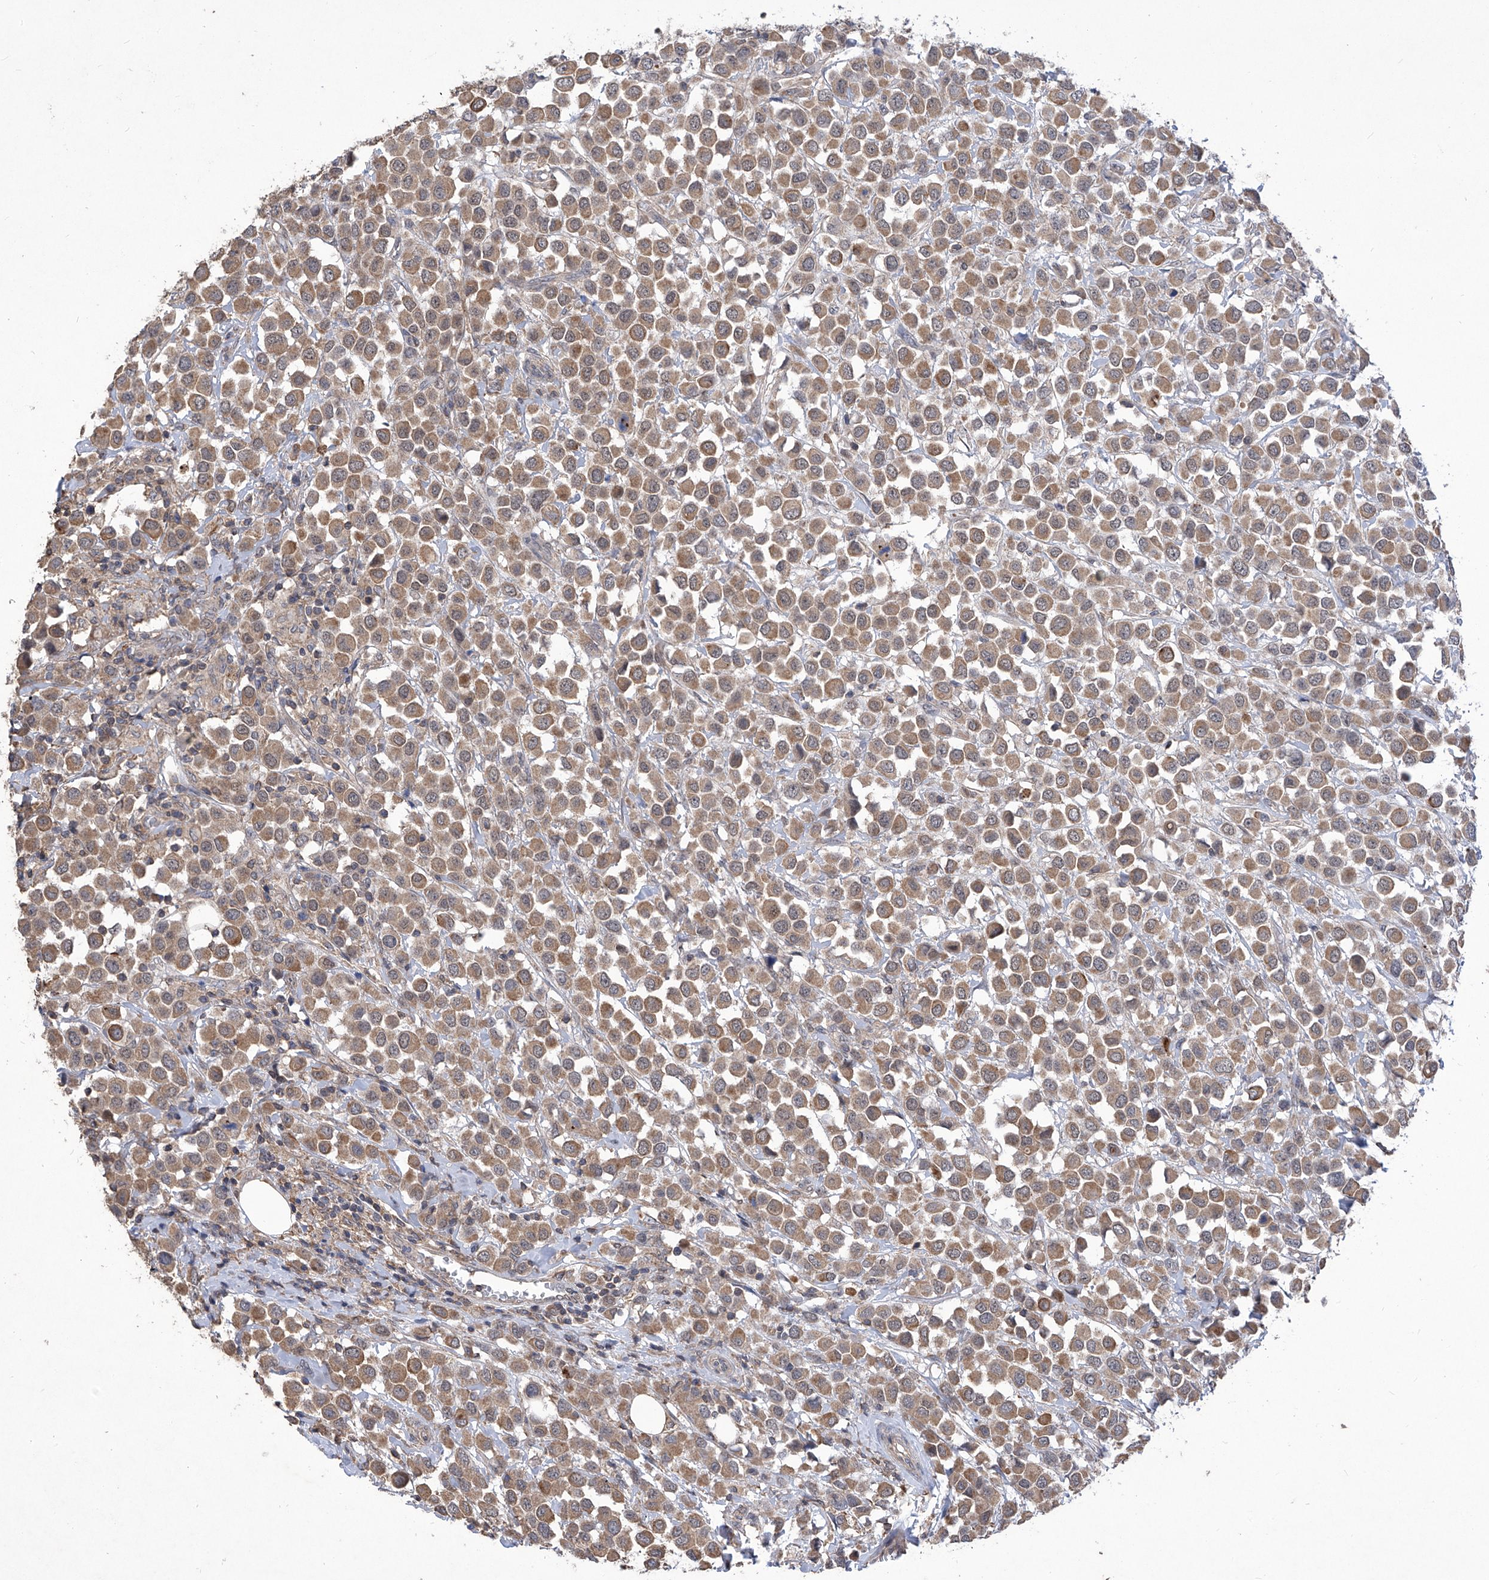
{"staining": {"intensity": "moderate", "quantity": ">75%", "location": "cytoplasmic/membranous"}, "tissue": "breast cancer", "cell_type": "Tumor cells", "image_type": "cancer", "snomed": [{"axis": "morphology", "description": "Duct carcinoma"}, {"axis": "topography", "description": "Breast"}], "caption": "Moderate cytoplasmic/membranous positivity for a protein is present in approximately >75% of tumor cells of invasive ductal carcinoma (breast) using IHC.", "gene": "KIFC2", "patient": {"sex": "female", "age": 61}}